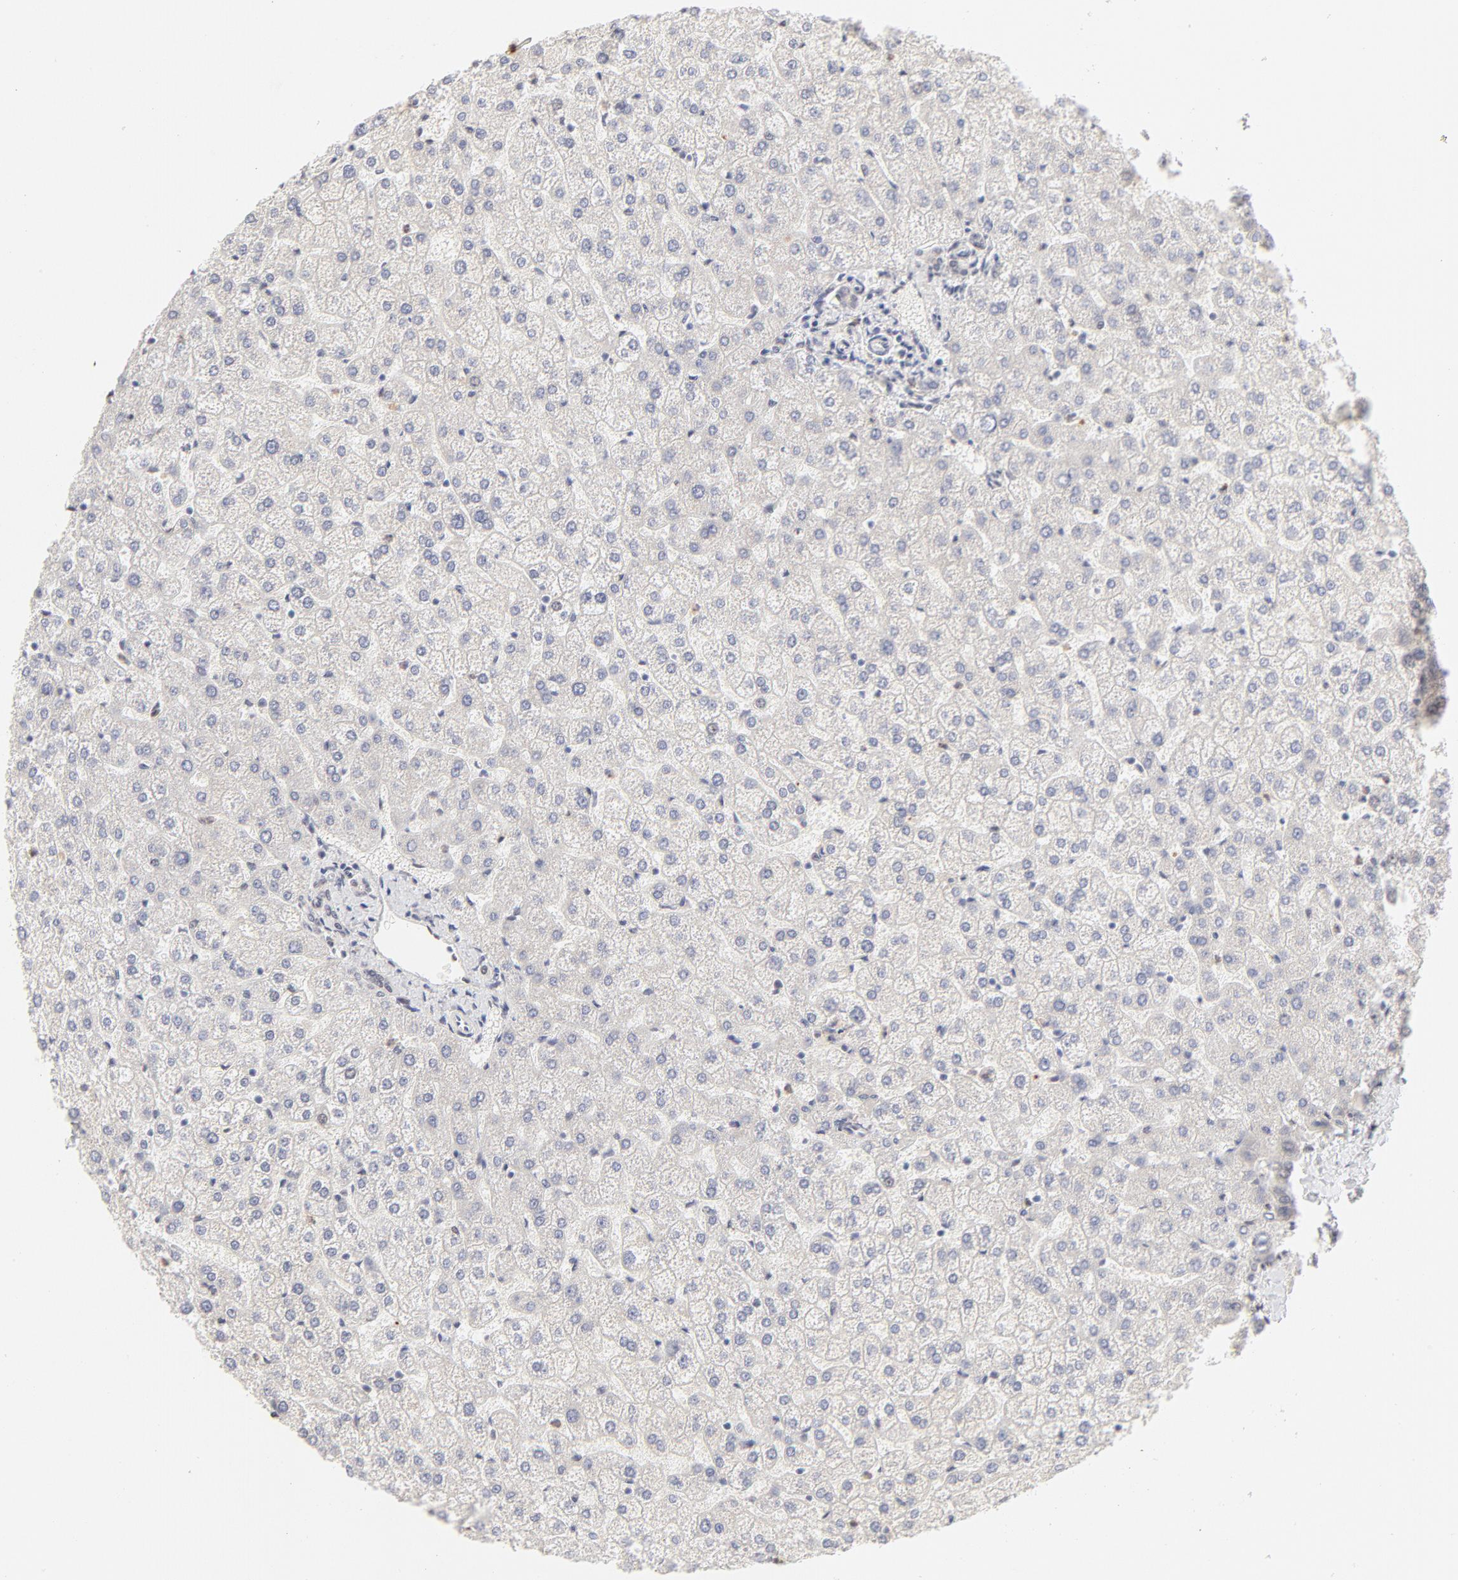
{"staining": {"intensity": "weak", "quantity": "<25%", "location": "nuclear"}, "tissue": "liver", "cell_type": "Cholangiocytes", "image_type": "normal", "snomed": [{"axis": "morphology", "description": "Normal tissue, NOS"}, {"axis": "topography", "description": "Liver"}], "caption": "Liver was stained to show a protein in brown. There is no significant expression in cholangiocytes. (DAB (3,3'-diaminobenzidine) immunohistochemistry (IHC) visualized using brightfield microscopy, high magnification).", "gene": "PBX1", "patient": {"sex": "female", "age": 32}}